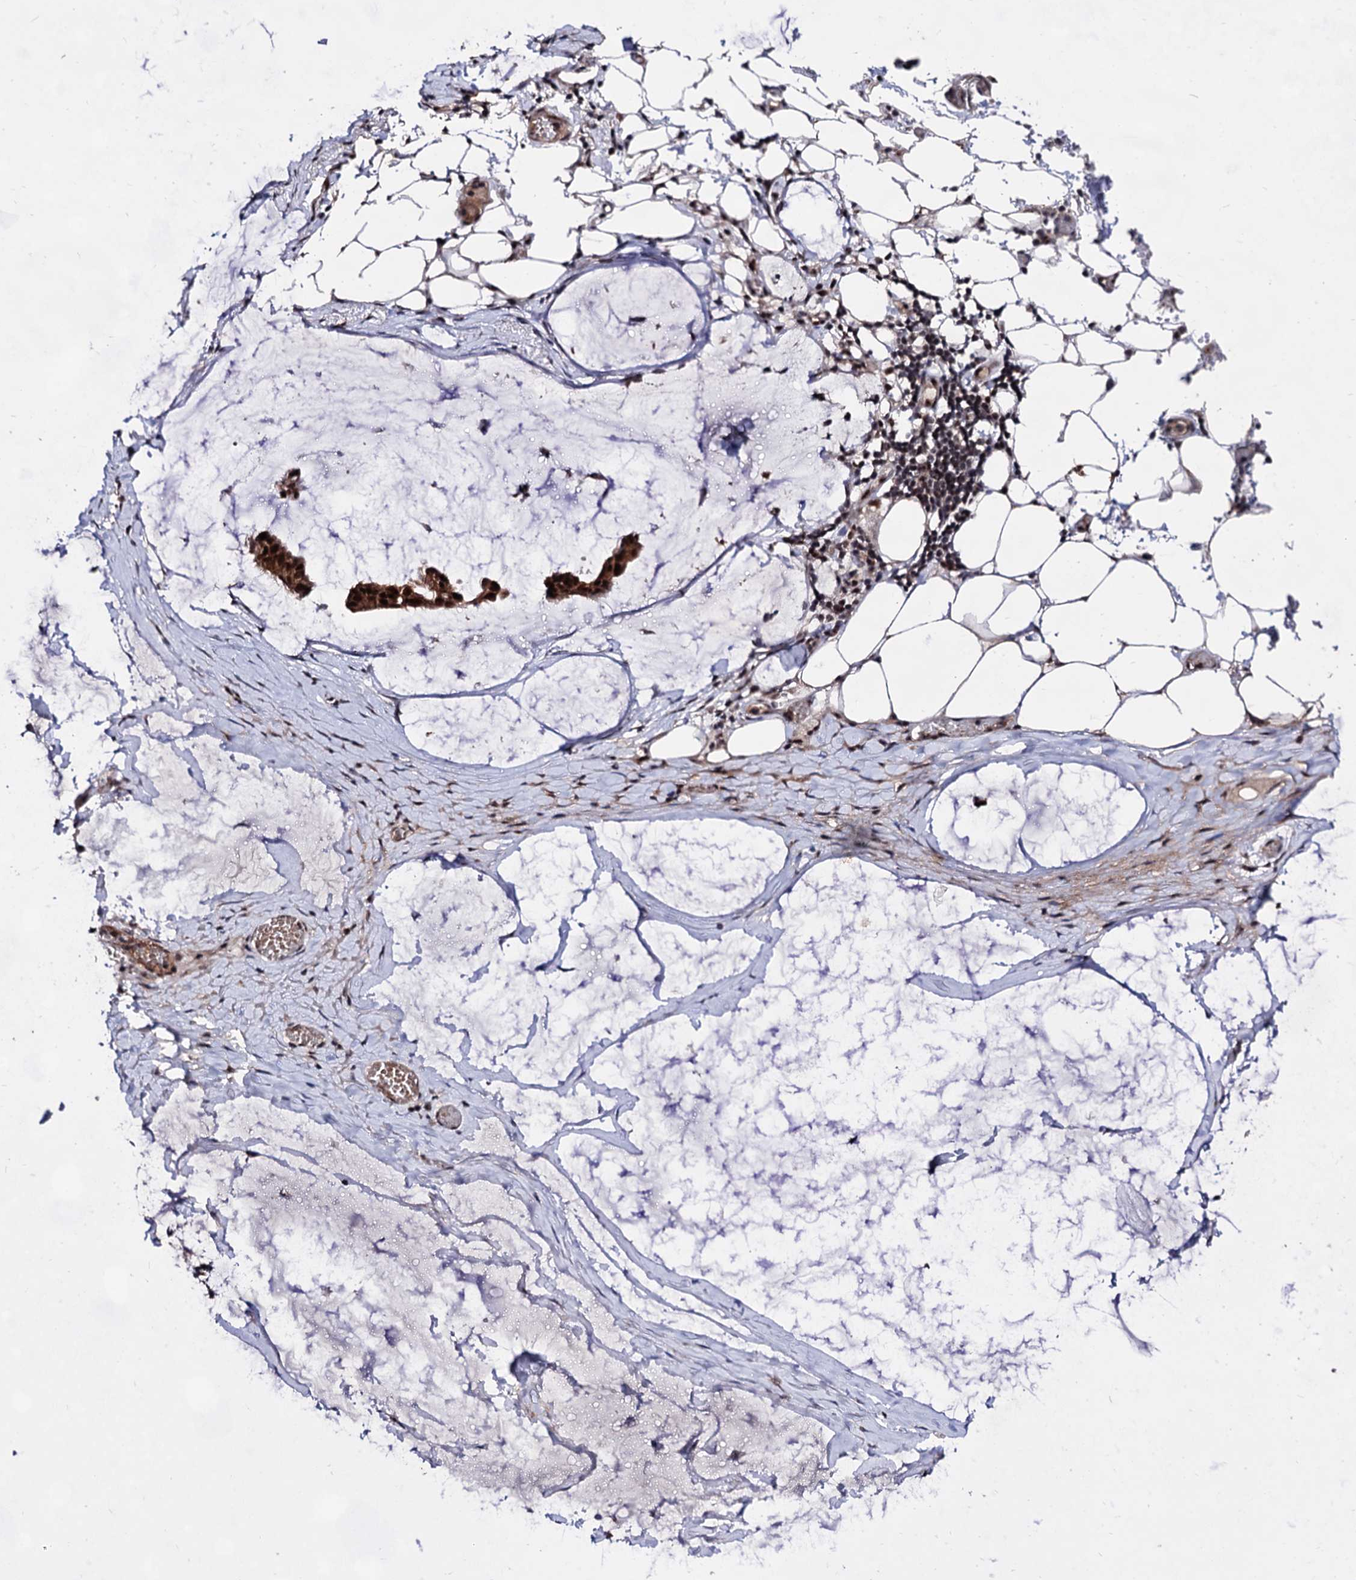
{"staining": {"intensity": "strong", "quantity": ">75%", "location": "cytoplasmic/membranous,nuclear"}, "tissue": "ovarian cancer", "cell_type": "Tumor cells", "image_type": "cancer", "snomed": [{"axis": "morphology", "description": "Cystadenocarcinoma, mucinous, NOS"}, {"axis": "topography", "description": "Ovary"}], "caption": "An image of human ovarian cancer stained for a protein exhibits strong cytoplasmic/membranous and nuclear brown staining in tumor cells.", "gene": "EXOSC10", "patient": {"sex": "female", "age": 73}}